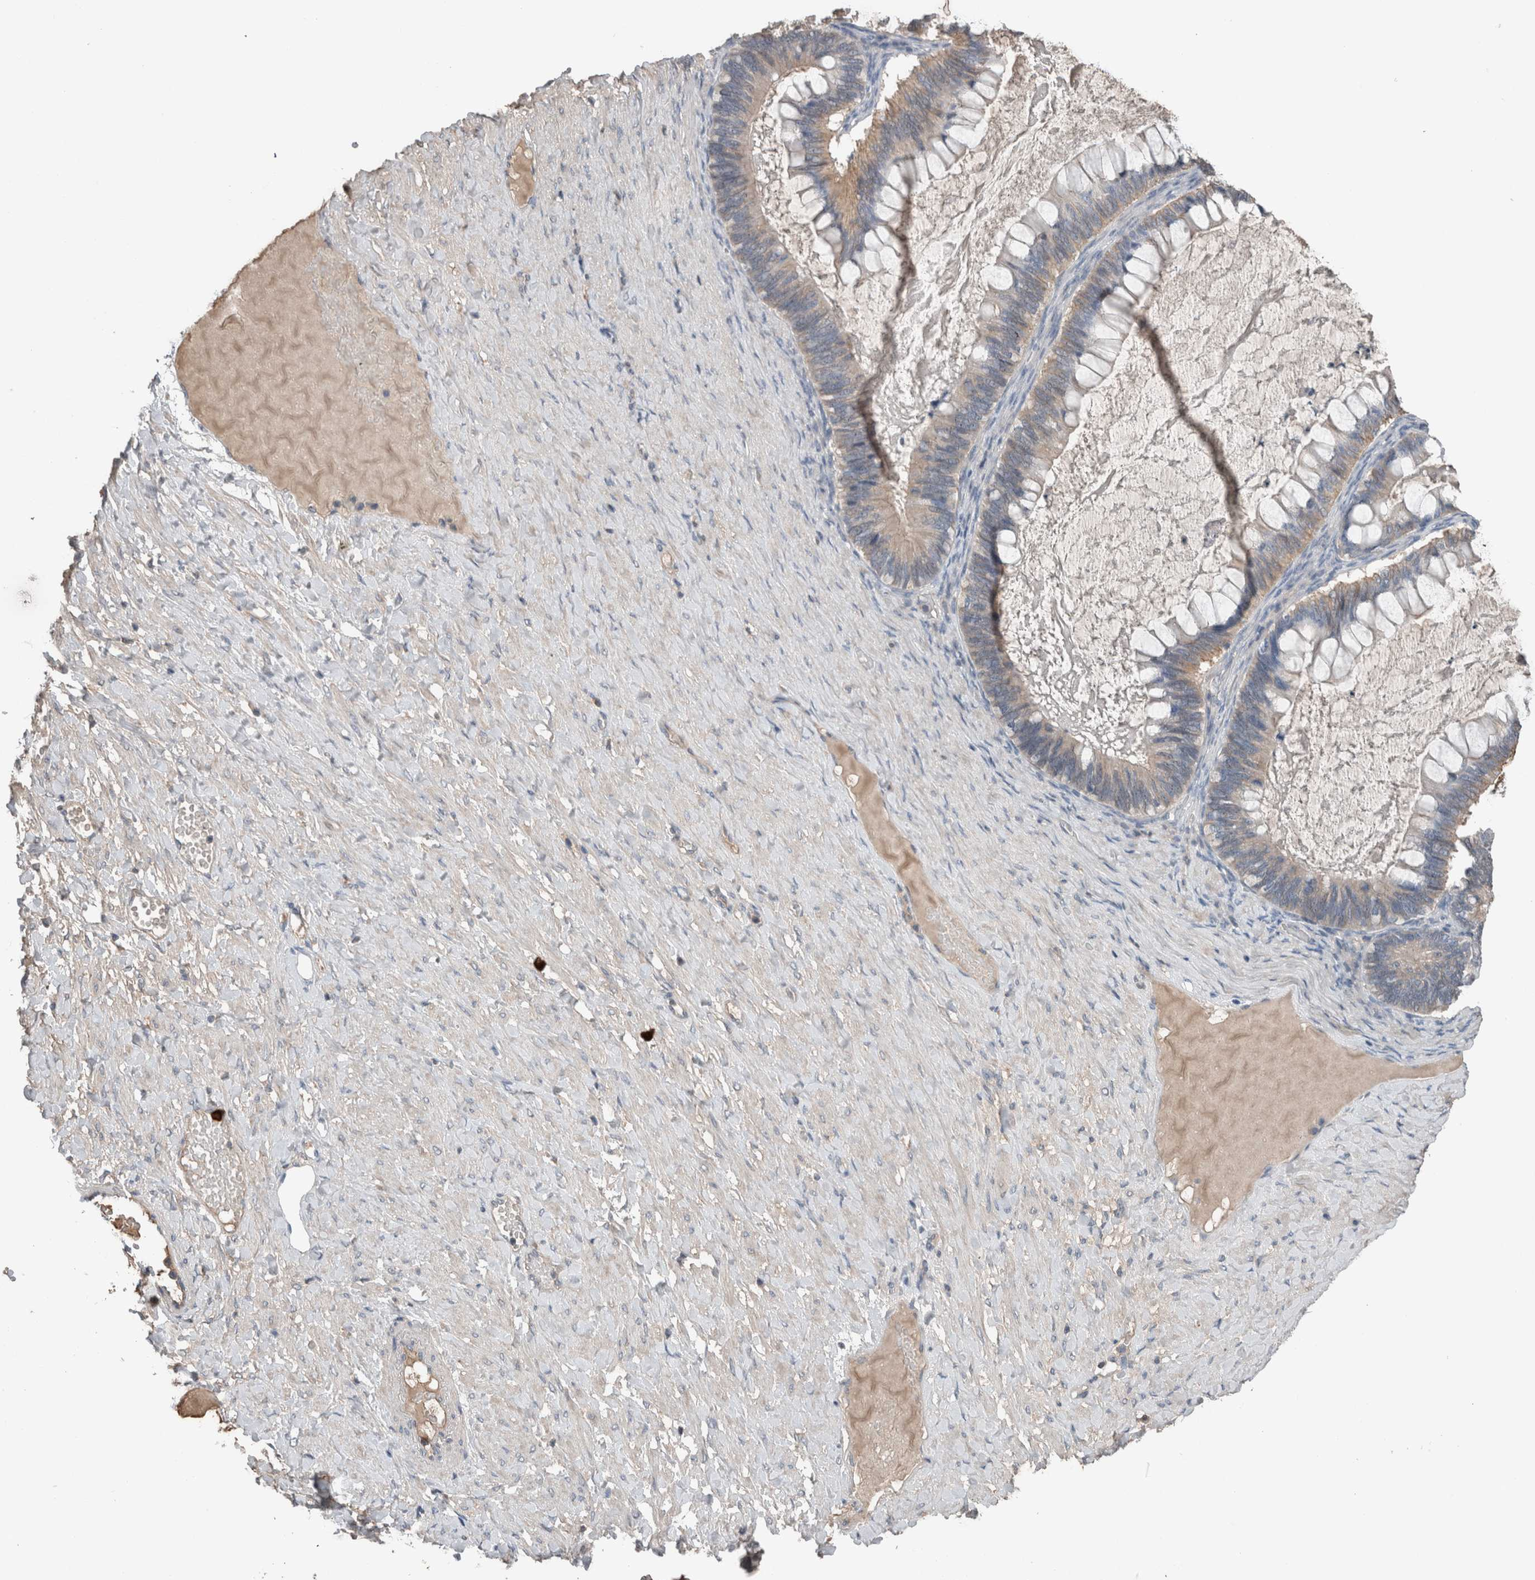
{"staining": {"intensity": "weak", "quantity": "<25%", "location": "cytoplasmic/membranous"}, "tissue": "ovarian cancer", "cell_type": "Tumor cells", "image_type": "cancer", "snomed": [{"axis": "morphology", "description": "Cystadenocarcinoma, mucinous, NOS"}, {"axis": "topography", "description": "Ovary"}], "caption": "A histopathology image of human ovarian mucinous cystadenocarcinoma is negative for staining in tumor cells.", "gene": "CRNN", "patient": {"sex": "female", "age": 61}}